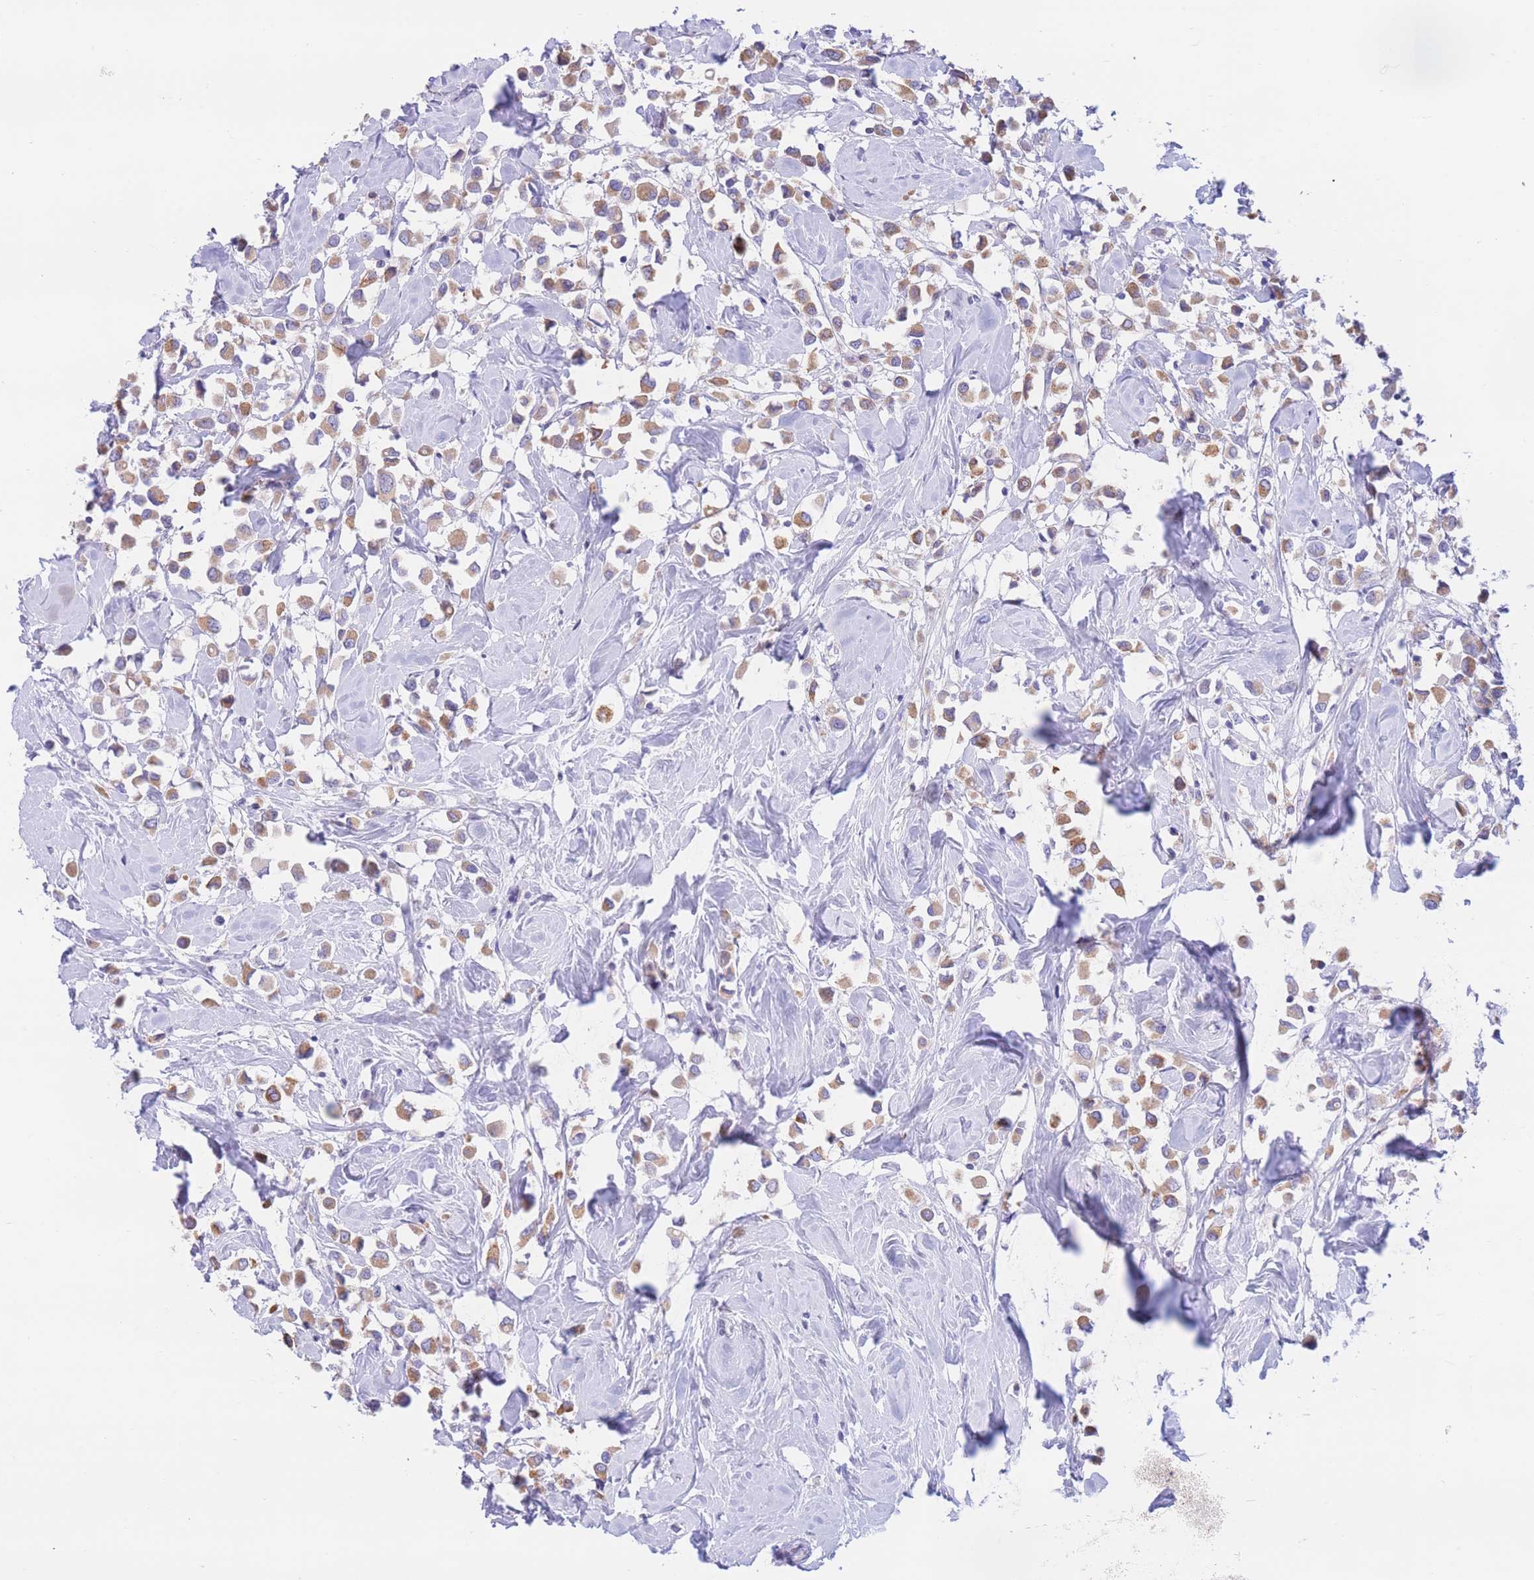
{"staining": {"intensity": "moderate", "quantity": ">75%", "location": "cytoplasmic/membranous"}, "tissue": "breast cancer", "cell_type": "Tumor cells", "image_type": "cancer", "snomed": [{"axis": "morphology", "description": "Duct carcinoma"}, {"axis": "topography", "description": "Breast"}], "caption": "Immunohistochemical staining of breast cancer reveals medium levels of moderate cytoplasmic/membranous protein staining in approximately >75% of tumor cells. (DAB (3,3'-diaminobenzidine) = brown stain, brightfield microscopy at high magnification).", "gene": "RPL39L", "patient": {"sex": "female", "age": 61}}